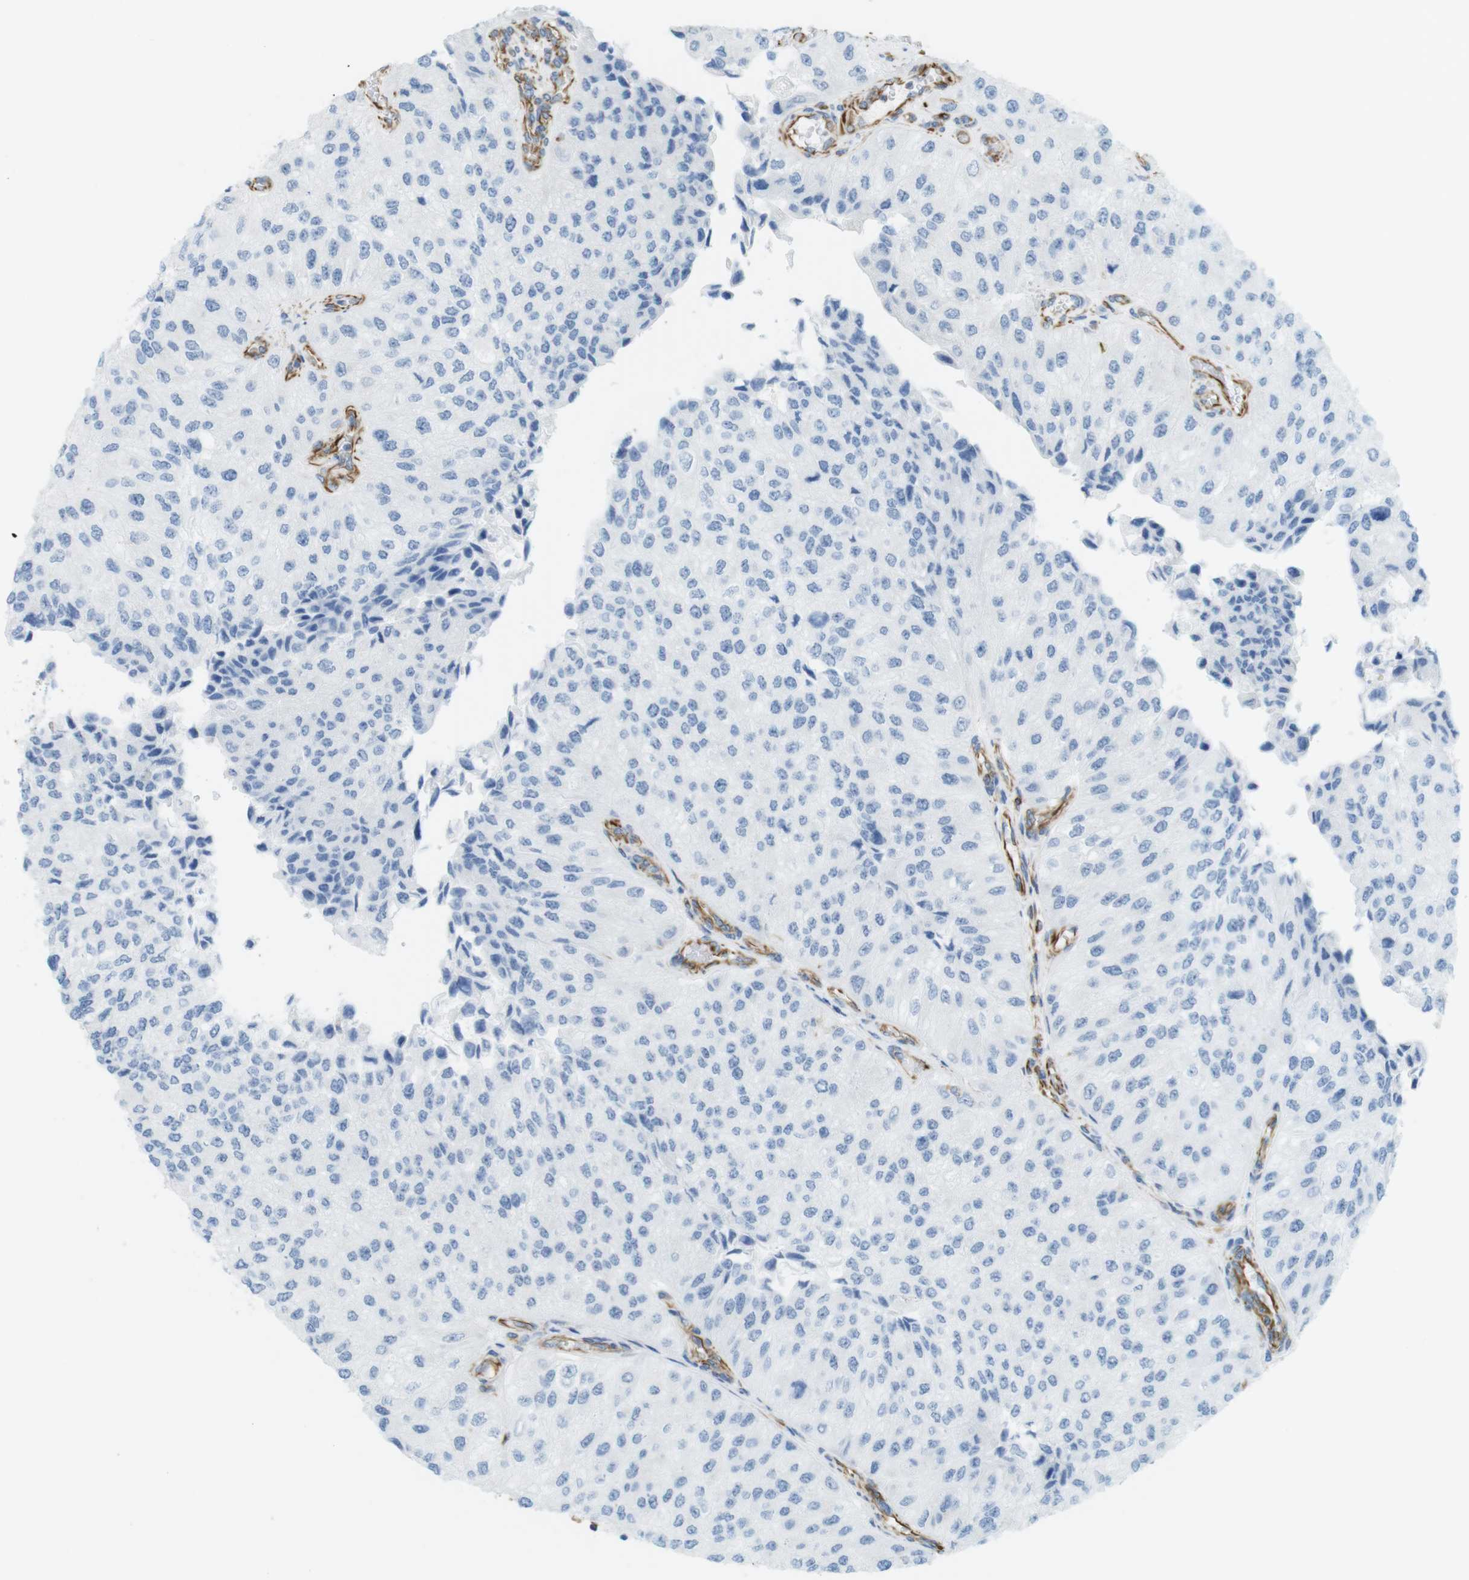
{"staining": {"intensity": "negative", "quantity": "none", "location": "none"}, "tissue": "urothelial cancer", "cell_type": "Tumor cells", "image_type": "cancer", "snomed": [{"axis": "morphology", "description": "Urothelial carcinoma, High grade"}, {"axis": "topography", "description": "Kidney"}, {"axis": "topography", "description": "Urinary bladder"}], "caption": "Immunohistochemistry (IHC) photomicrograph of neoplastic tissue: urothelial cancer stained with DAB demonstrates no significant protein positivity in tumor cells.", "gene": "MS4A10", "patient": {"sex": "male", "age": 77}}